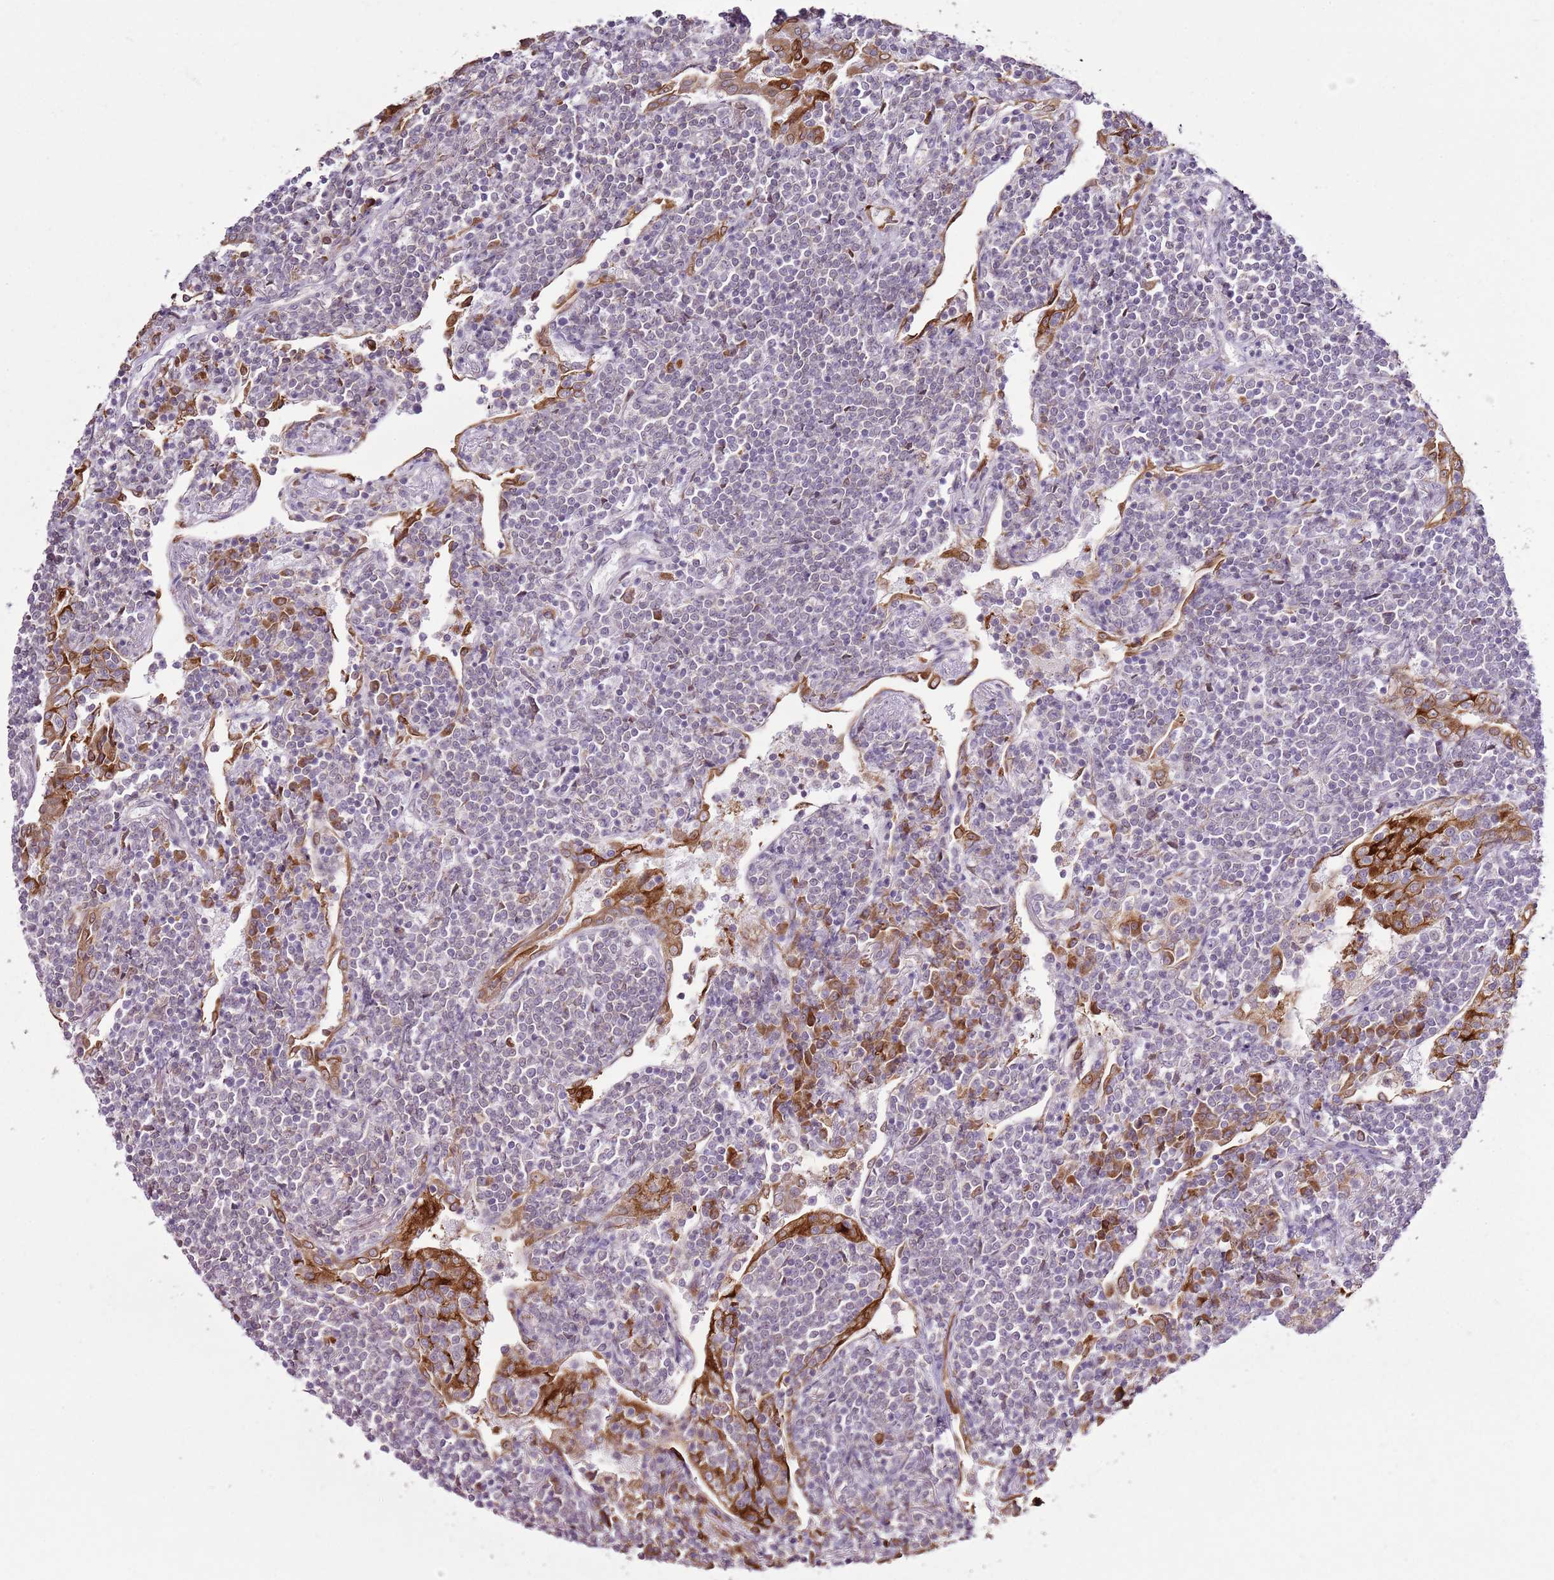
{"staining": {"intensity": "negative", "quantity": "none", "location": "none"}, "tissue": "lymphoma", "cell_type": "Tumor cells", "image_type": "cancer", "snomed": [{"axis": "morphology", "description": "Malignant lymphoma, non-Hodgkin's type, Low grade"}, {"axis": "topography", "description": "Lung"}], "caption": "A high-resolution image shows immunohistochemistry (IHC) staining of low-grade malignant lymphoma, non-Hodgkin's type, which displays no significant expression in tumor cells. (DAB immunohistochemistry with hematoxylin counter stain).", "gene": "TMED10", "patient": {"sex": "female", "age": 71}}